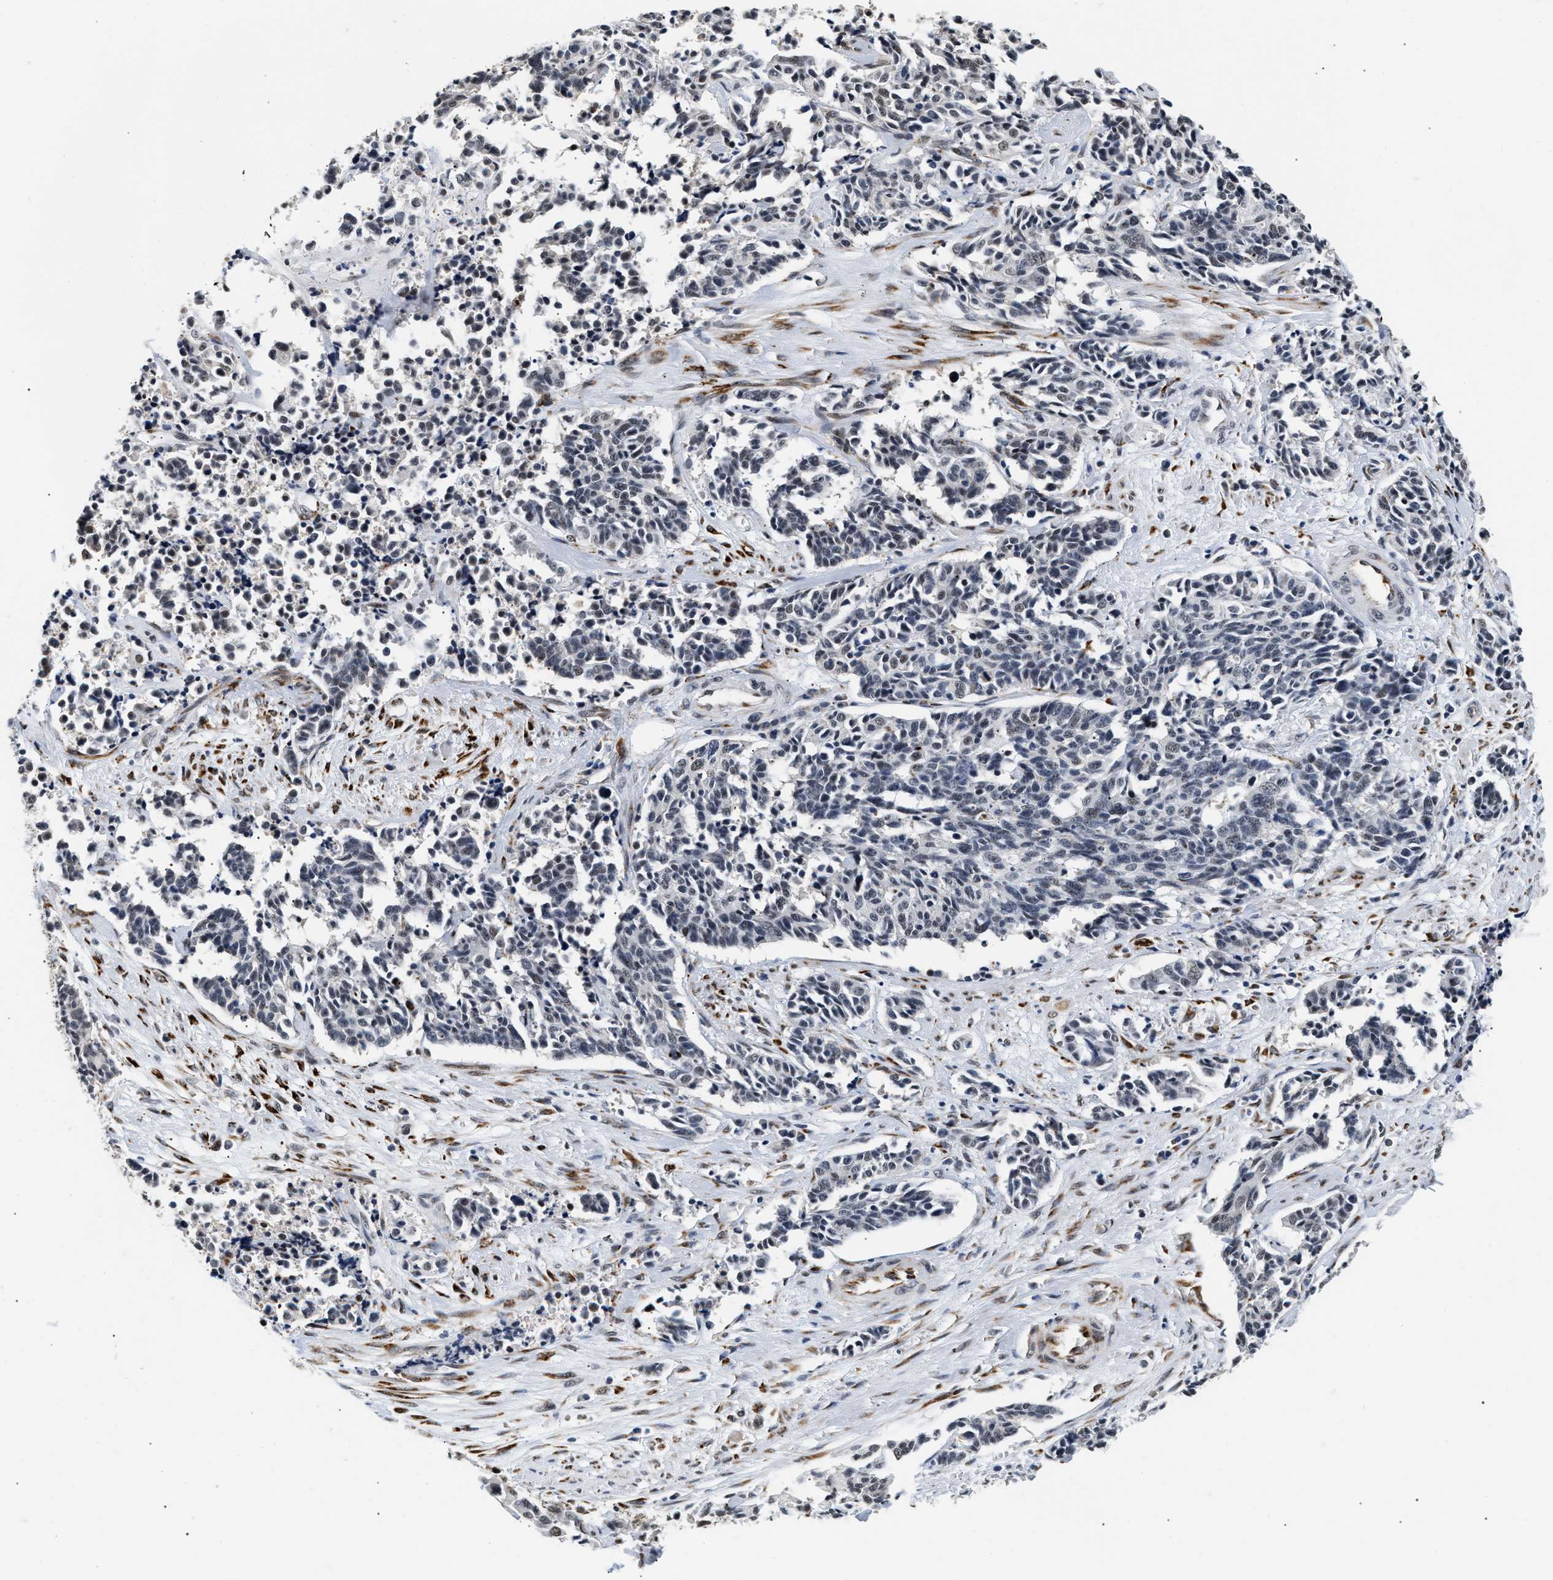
{"staining": {"intensity": "weak", "quantity": "<25%", "location": "nuclear"}, "tissue": "cervical cancer", "cell_type": "Tumor cells", "image_type": "cancer", "snomed": [{"axis": "morphology", "description": "Squamous cell carcinoma, NOS"}, {"axis": "topography", "description": "Cervix"}], "caption": "High magnification brightfield microscopy of cervical cancer stained with DAB (3,3'-diaminobenzidine) (brown) and counterstained with hematoxylin (blue): tumor cells show no significant staining. (DAB (3,3'-diaminobenzidine) IHC with hematoxylin counter stain).", "gene": "THOC1", "patient": {"sex": "female", "age": 35}}